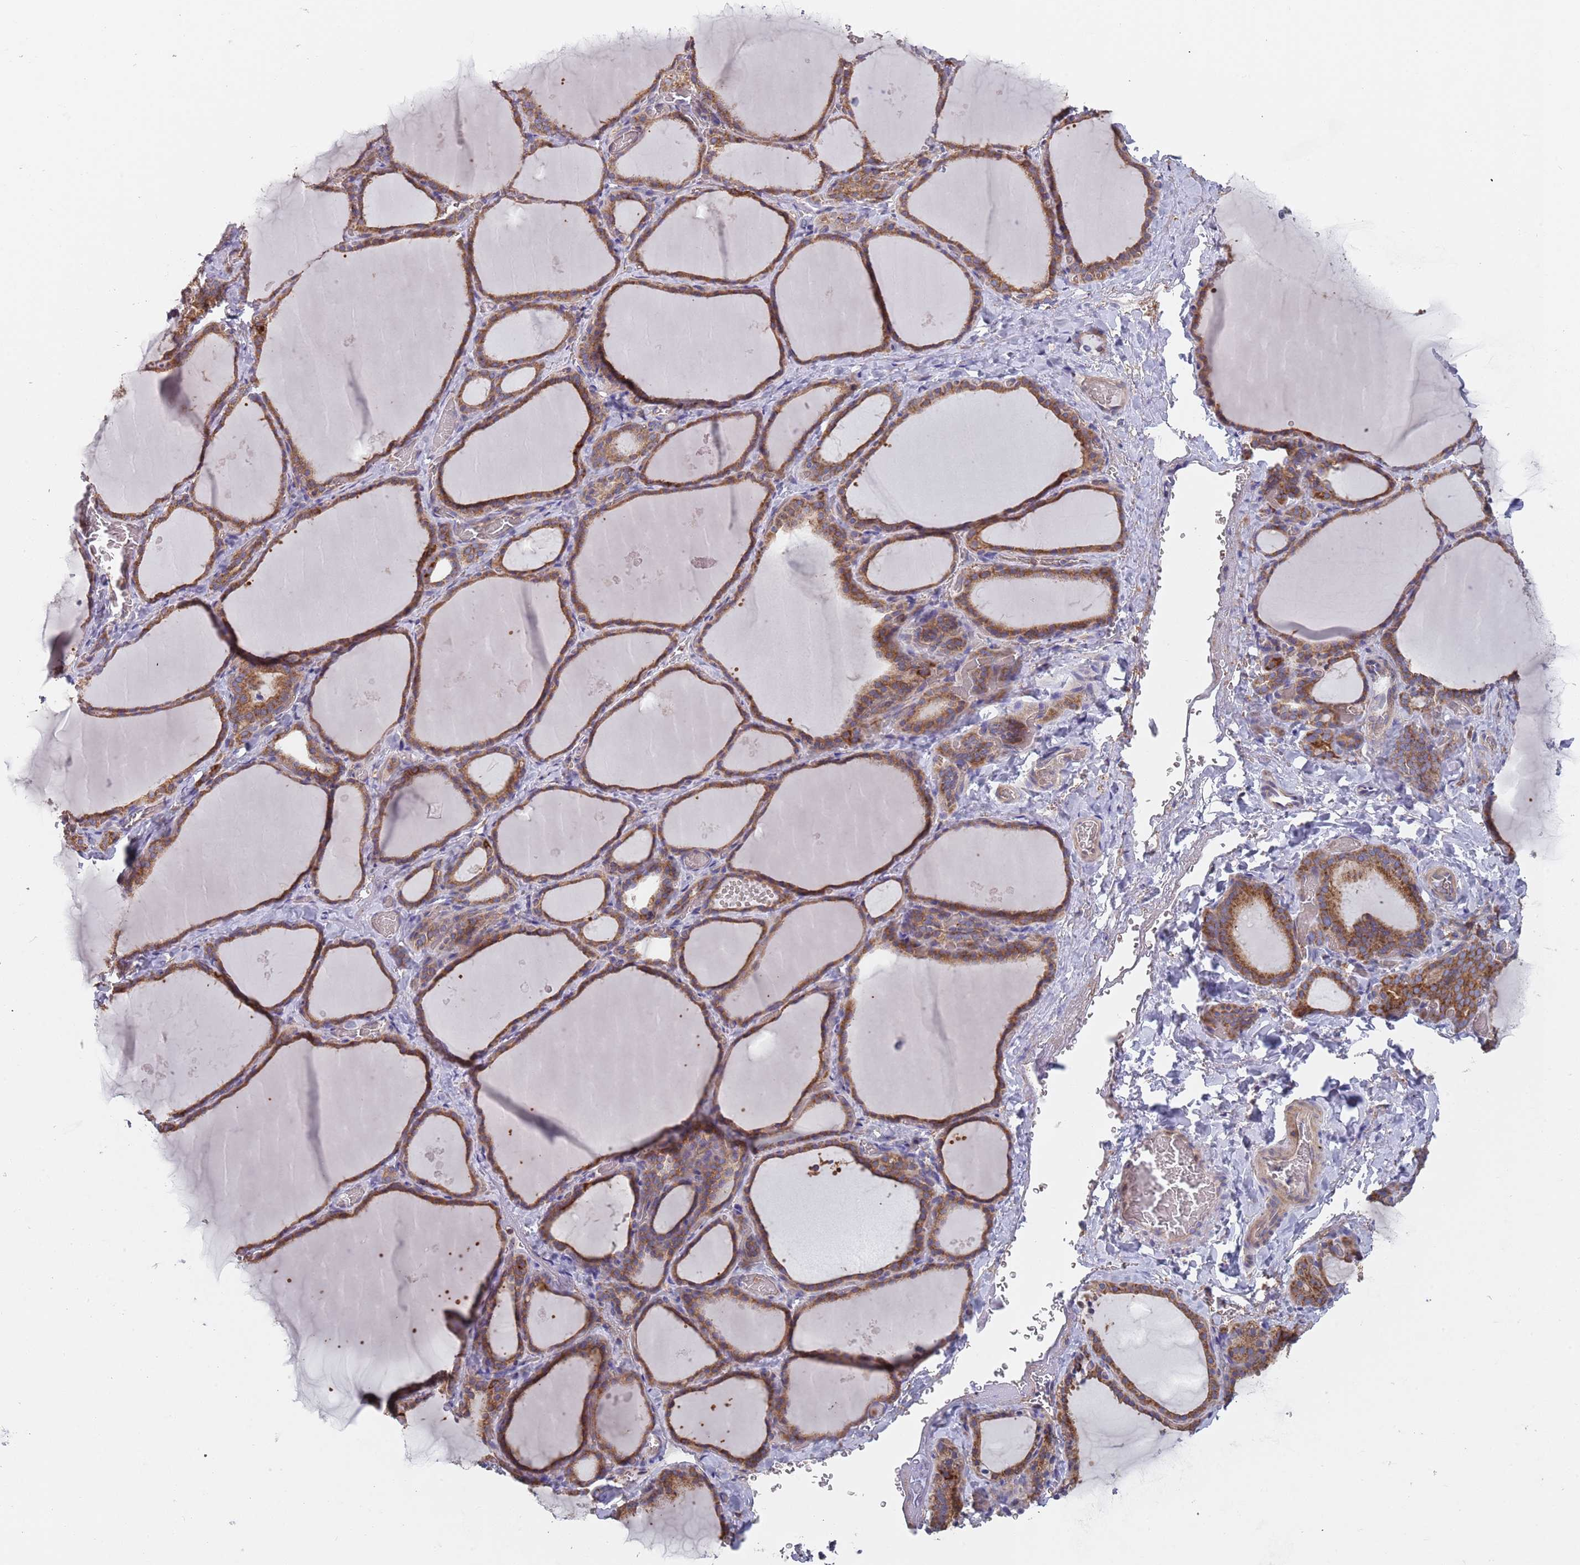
{"staining": {"intensity": "moderate", "quantity": ">75%", "location": "cytoplasmic/membranous"}, "tissue": "thyroid gland", "cell_type": "Glandular cells", "image_type": "normal", "snomed": [{"axis": "morphology", "description": "Normal tissue, NOS"}, {"axis": "topography", "description": "Thyroid gland"}], "caption": "Thyroid gland stained for a protein (brown) demonstrates moderate cytoplasmic/membranous positive expression in about >75% of glandular cells.", "gene": "GDI1", "patient": {"sex": "female", "age": 39}}